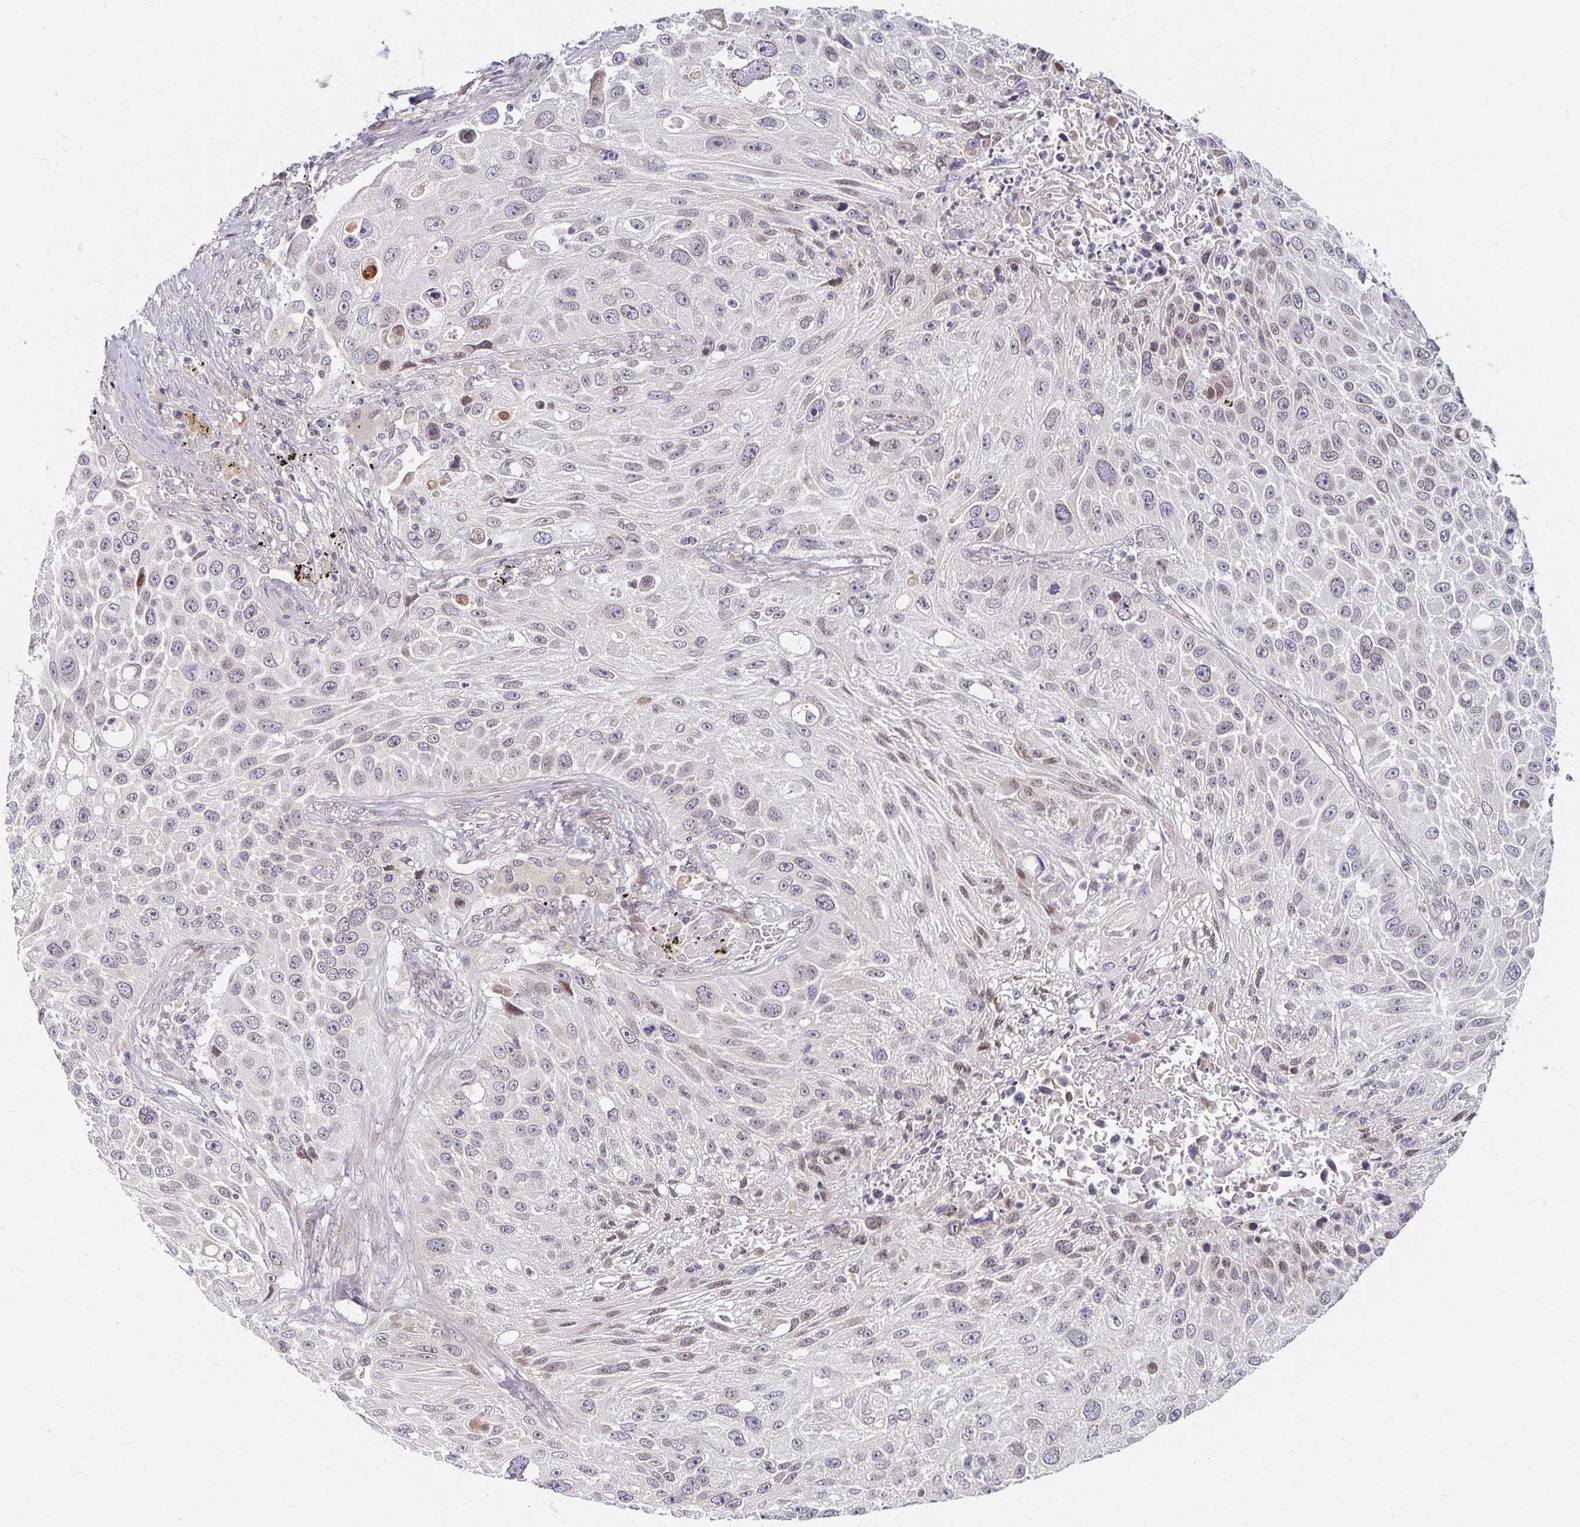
{"staining": {"intensity": "weak", "quantity": "<25%", "location": "cytoplasmic/membranous,nuclear"}, "tissue": "lung cancer", "cell_type": "Tumor cells", "image_type": "cancer", "snomed": [{"axis": "morphology", "description": "Normal morphology"}, {"axis": "morphology", "description": "Squamous cell carcinoma, NOS"}, {"axis": "topography", "description": "Lymph node"}, {"axis": "topography", "description": "Lung"}], "caption": "Lung squamous cell carcinoma was stained to show a protein in brown. There is no significant staining in tumor cells. (DAB immunohistochemistry (IHC), high magnification).", "gene": "EHF", "patient": {"sex": "male", "age": 67}}